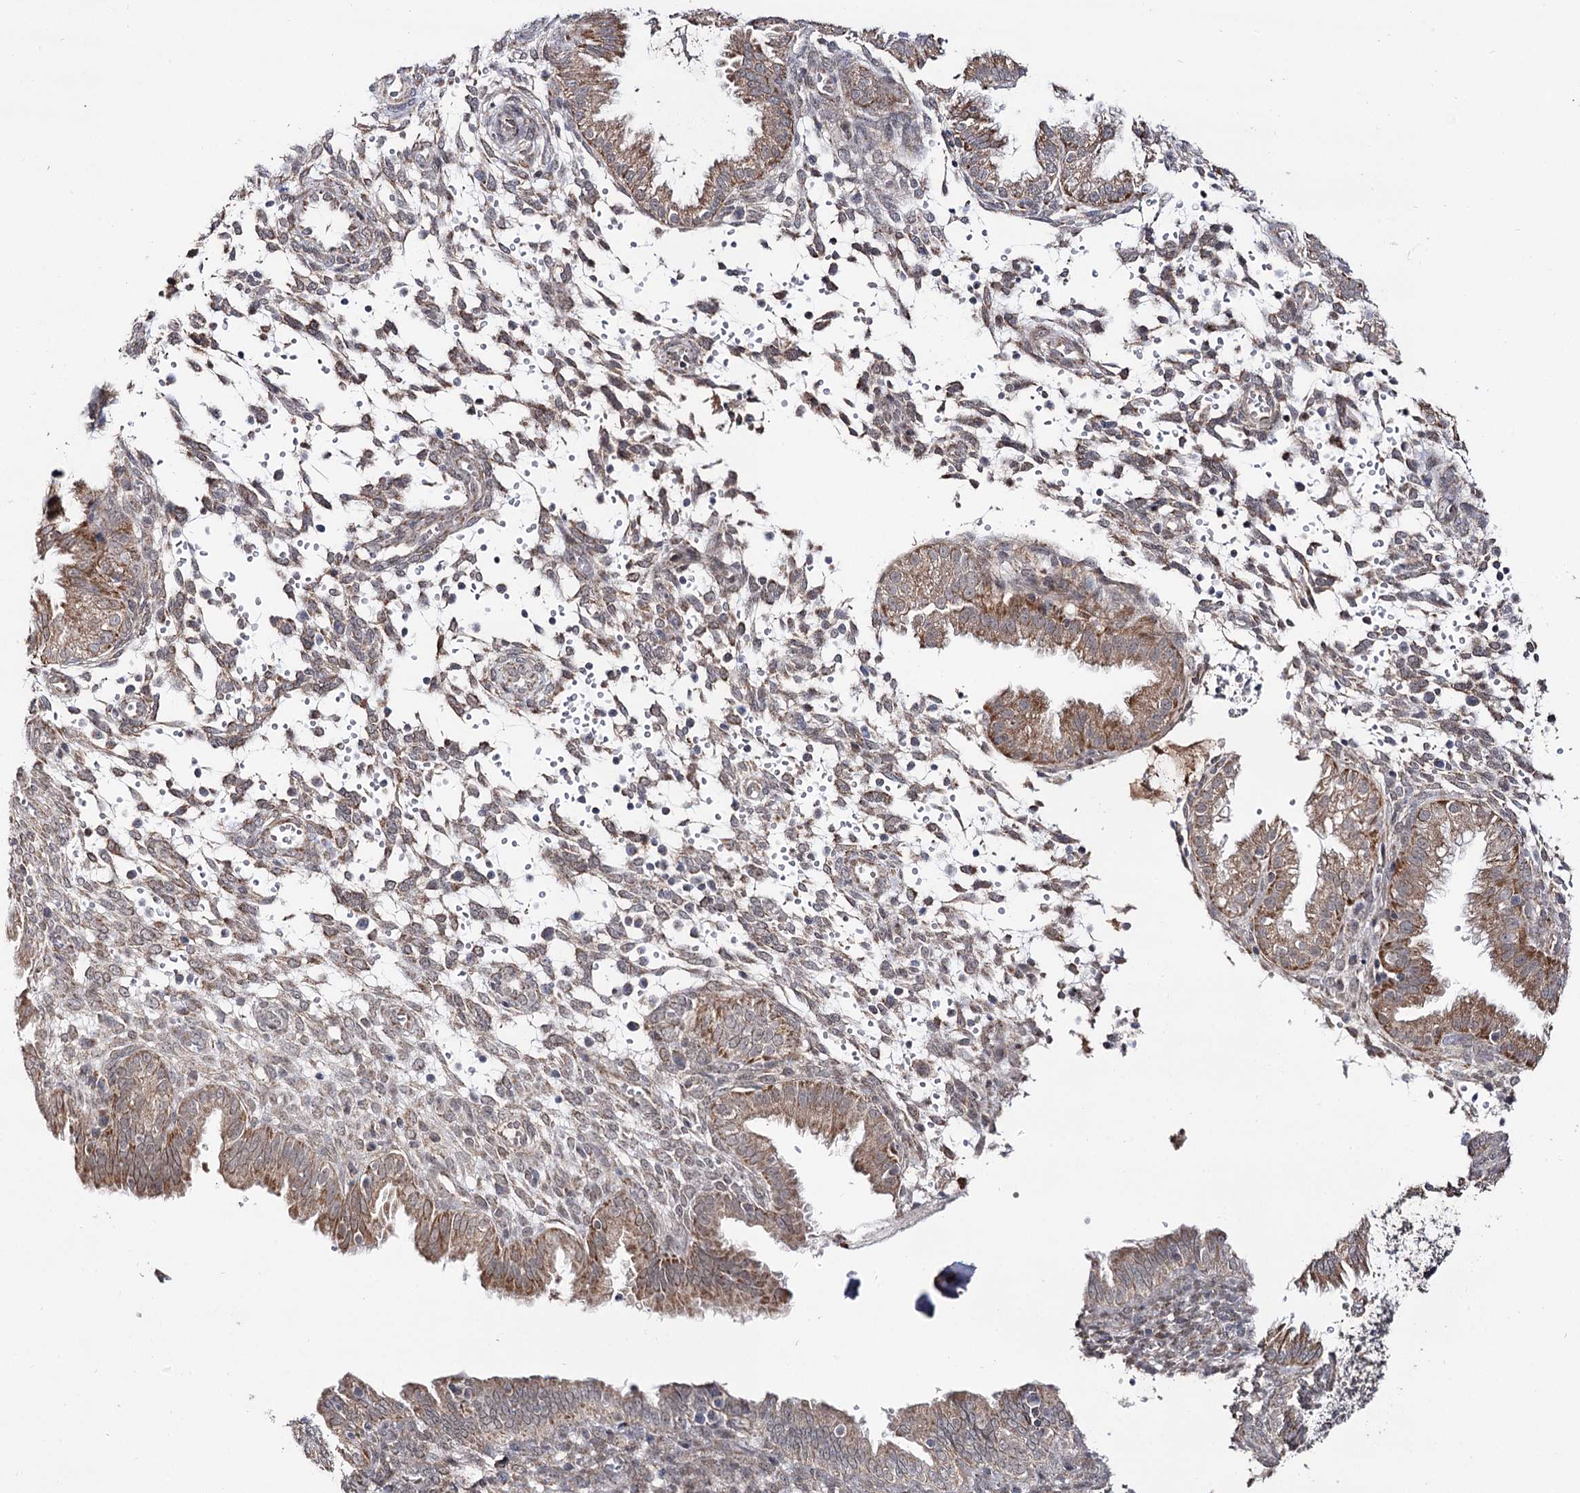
{"staining": {"intensity": "weak", "quantity": "25%-75%", "location": "cytoplasmic/membranous"}, "tissue": "endometrium", "cell_type": "Cells in endometrial stroma", "image_type": "normal", "snomed": [{"axis": "morphology", "description": "Normal tissue, NOS"}, {"axis": "topography", "description": "Endometrium"}], "caption": "Immunohistochemistry staining of normal endometrium, which exhibits low levels of weak cytoplasmic/membranous staining in about 25%-75% of cells in endometrial stroma indicating weak cytoplasmic/membranous protein staining. The staining was performed using DAB (brown) for protein detection and nuclei were counterstained in hematoxylin (blue).", "gene": "CBR4", "patient": {"sex": "female", "age": 33}}